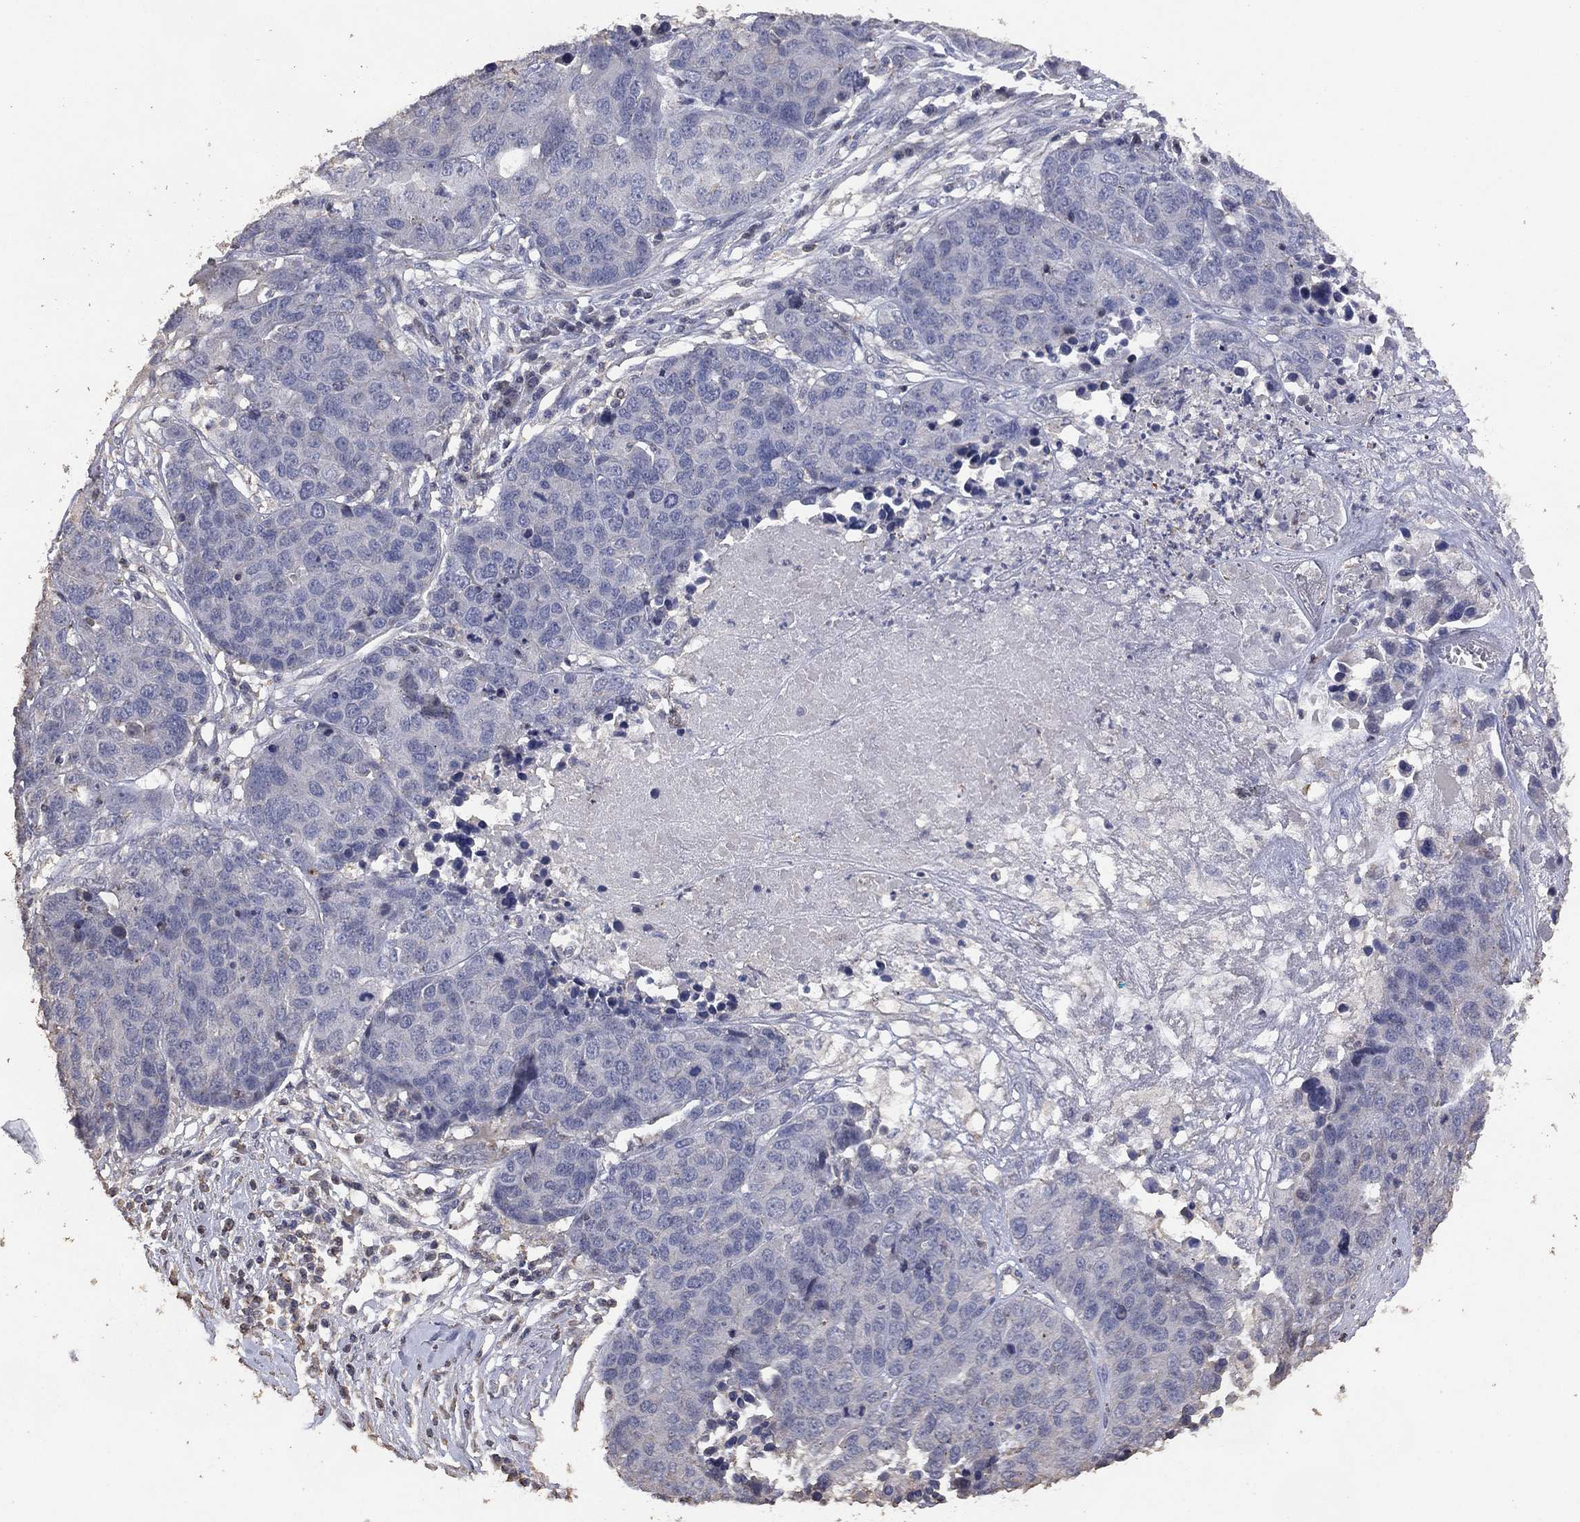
{"staining": {"intensity": "negative", "quantity": "none", "location": "none"}, "tissue": "ovarian cancer", "cell_type": "Tumor cells", "image_type": "cancer", "snomed": [{"axis": "morphology", "description": "Cystadenocarcinoma, serous, NOS"}, {"axis": "topography", "description": "Ovary"}], "caption": "Immunohistochemical staining of human ovarian serous cystadenocarcinoma exhibits no significant staining in tumor cells. (DAB immunohistochemistry visualized using brightfield microscopy, high magnification).", "gene": "ADPRHL1", "patient": {"sex": "female", "age": 87}}